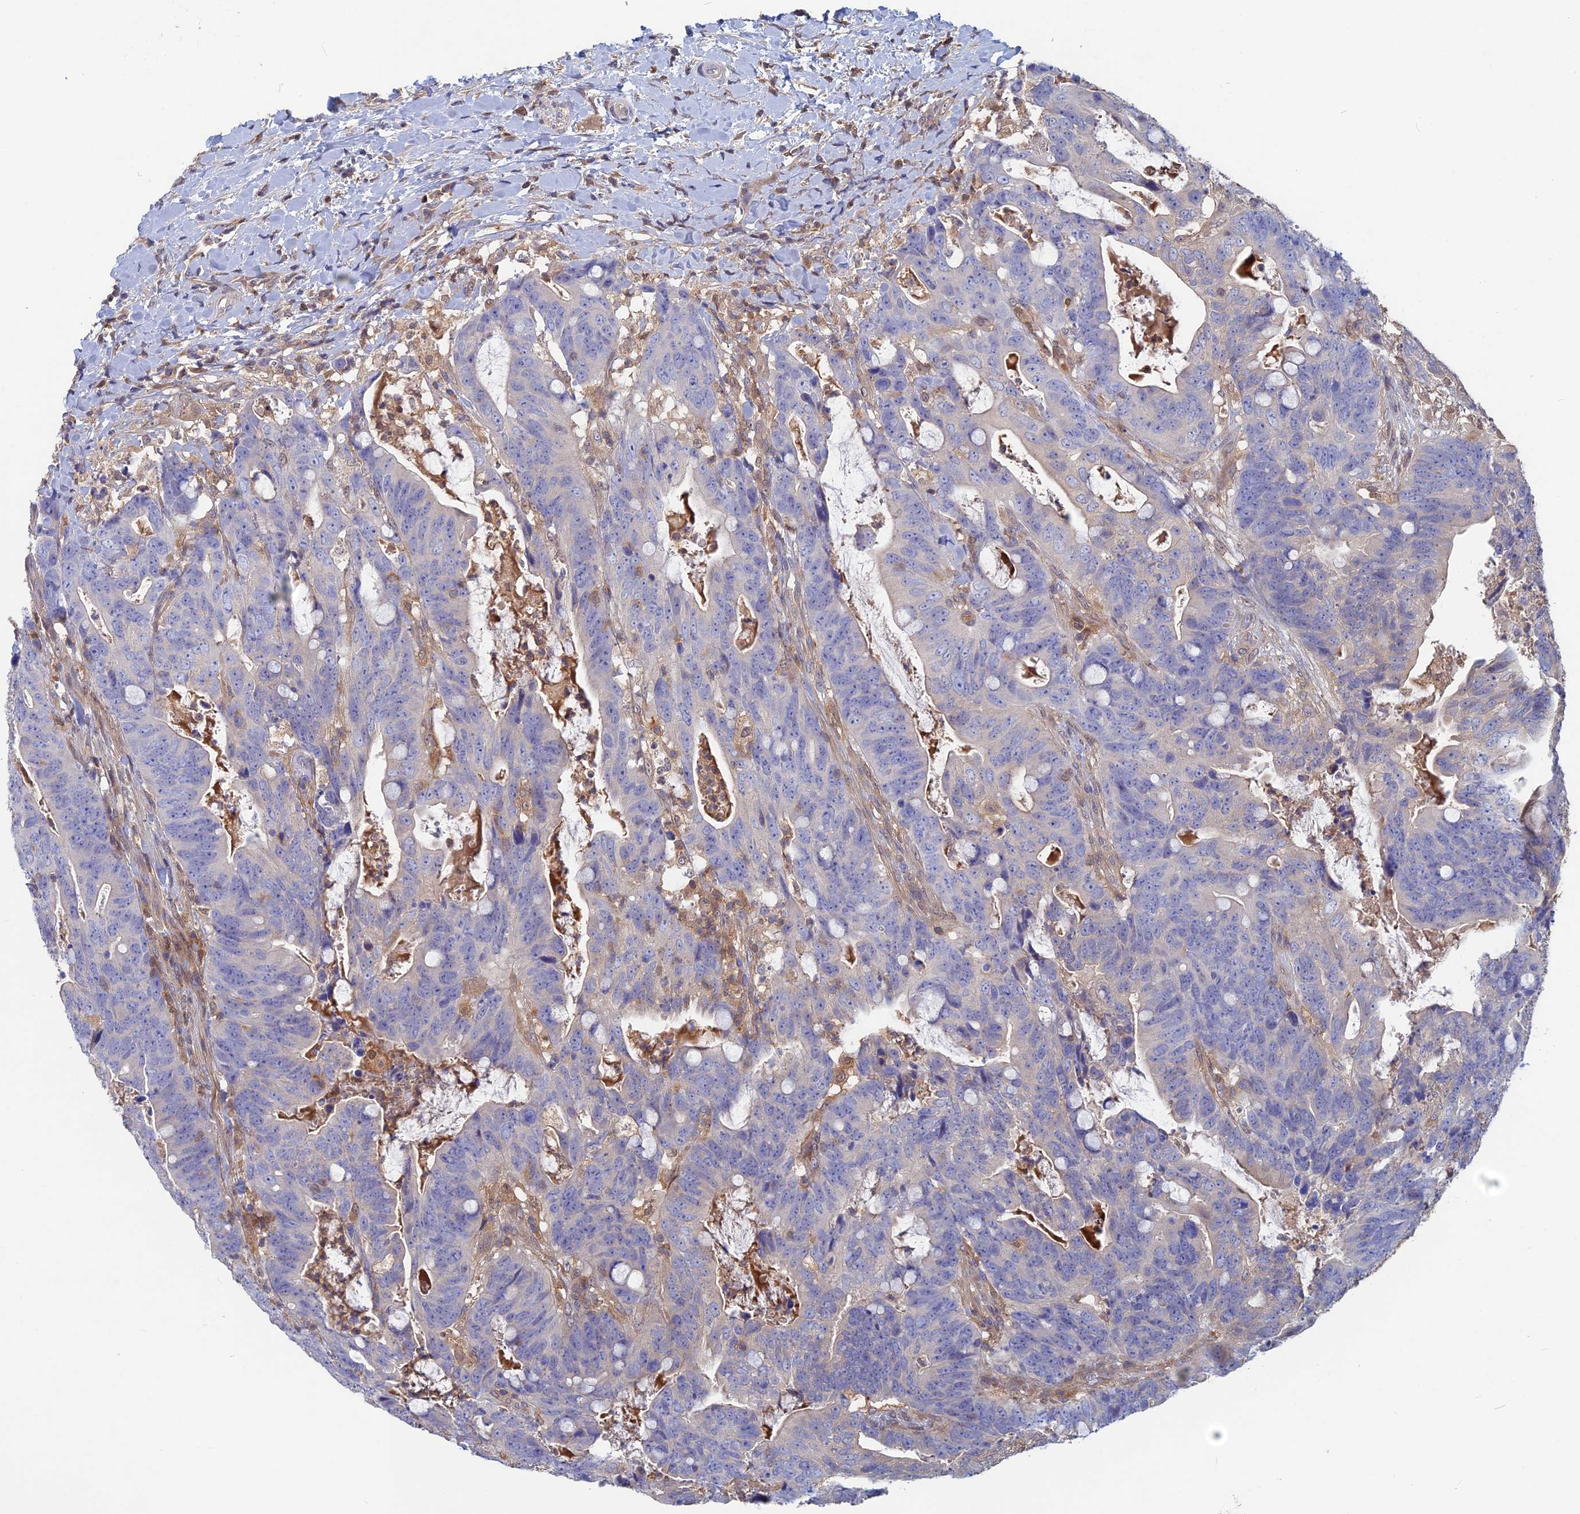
{"staining": {"intensity": "negative", "quantity": "none", "location": "none"}, "tissue": "colorectal cancer", "cell_type": "Tumor cells", "image_type": "cancer", "snomed": [{"axis": "morphology", "description": "Adenocarcinoma, NOS"}, {"axis": "topography", "description": "Colon"}], "caption": "Histopathology image shows no protein expression in tumor cells of colorectal adenocarcinoma tissue. The staining was performed using DAB (3,3'-diaminobenzidine) to visualize the protein expression in brown, while the nuclei were stained in blue with hematoxylin (Magnification: 20x).", "gene": "BLVRA", "patient": {"sex": "female", "age": 82}}